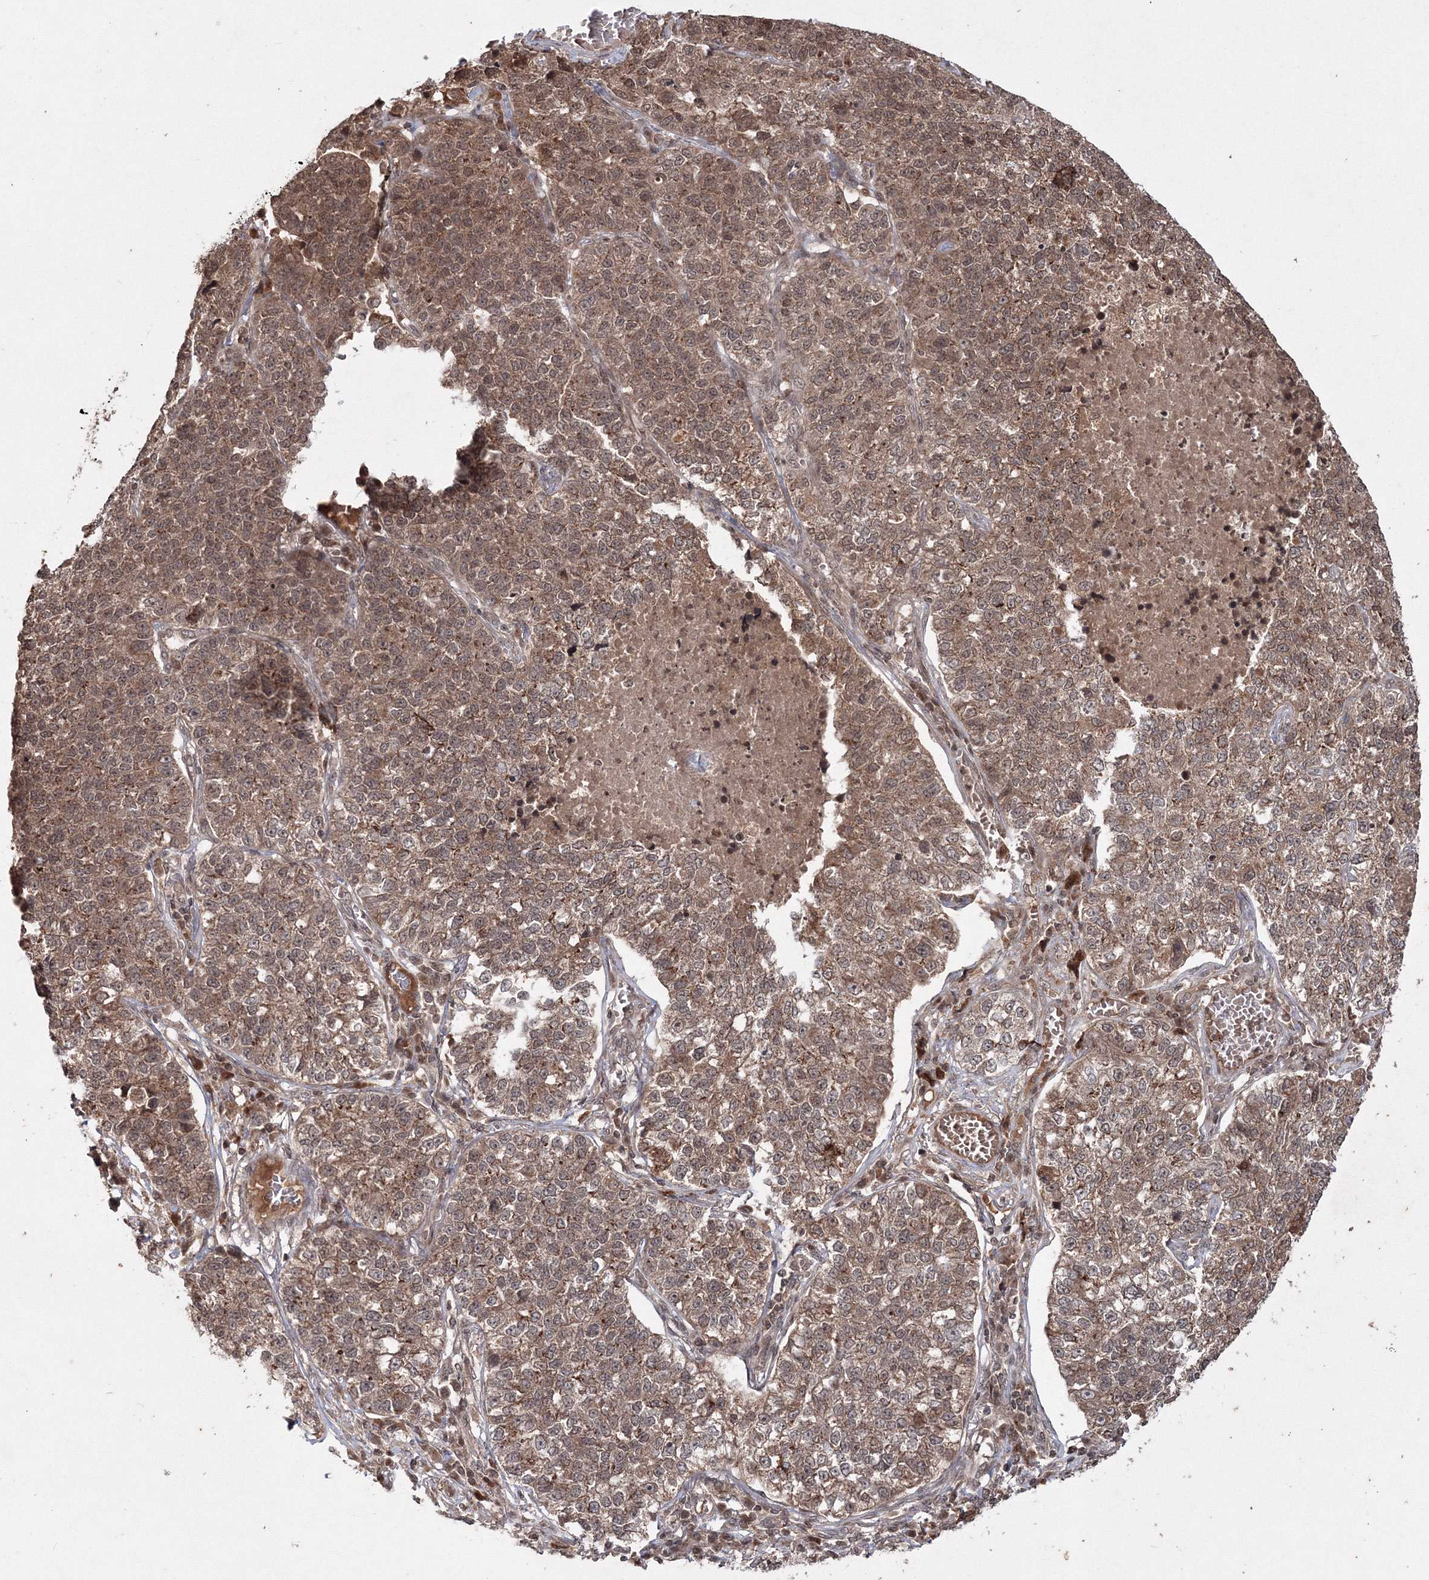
{"staining": {"intensity": "moderate", "quantity": ">75%", "location": "cytoplasmic/membranous,nuclear"}, "tissue": "lung cancer", "cell_type": "Tumor cells", "image_type": "cancer", "snomed": [{"axis": "morphology", "description": "Adenocarcinoma, NOS"}, {"axis": "topography", "description": "Lung"}], "caption": "Protein expression analysis of lung adenocarcinoma reveals moderate cytoplasmic/membranous and nuclear positivity in approximately >75% of tumor cells.", "gene": "PEX13", "patient": {"sex": "male", "age": 49}}